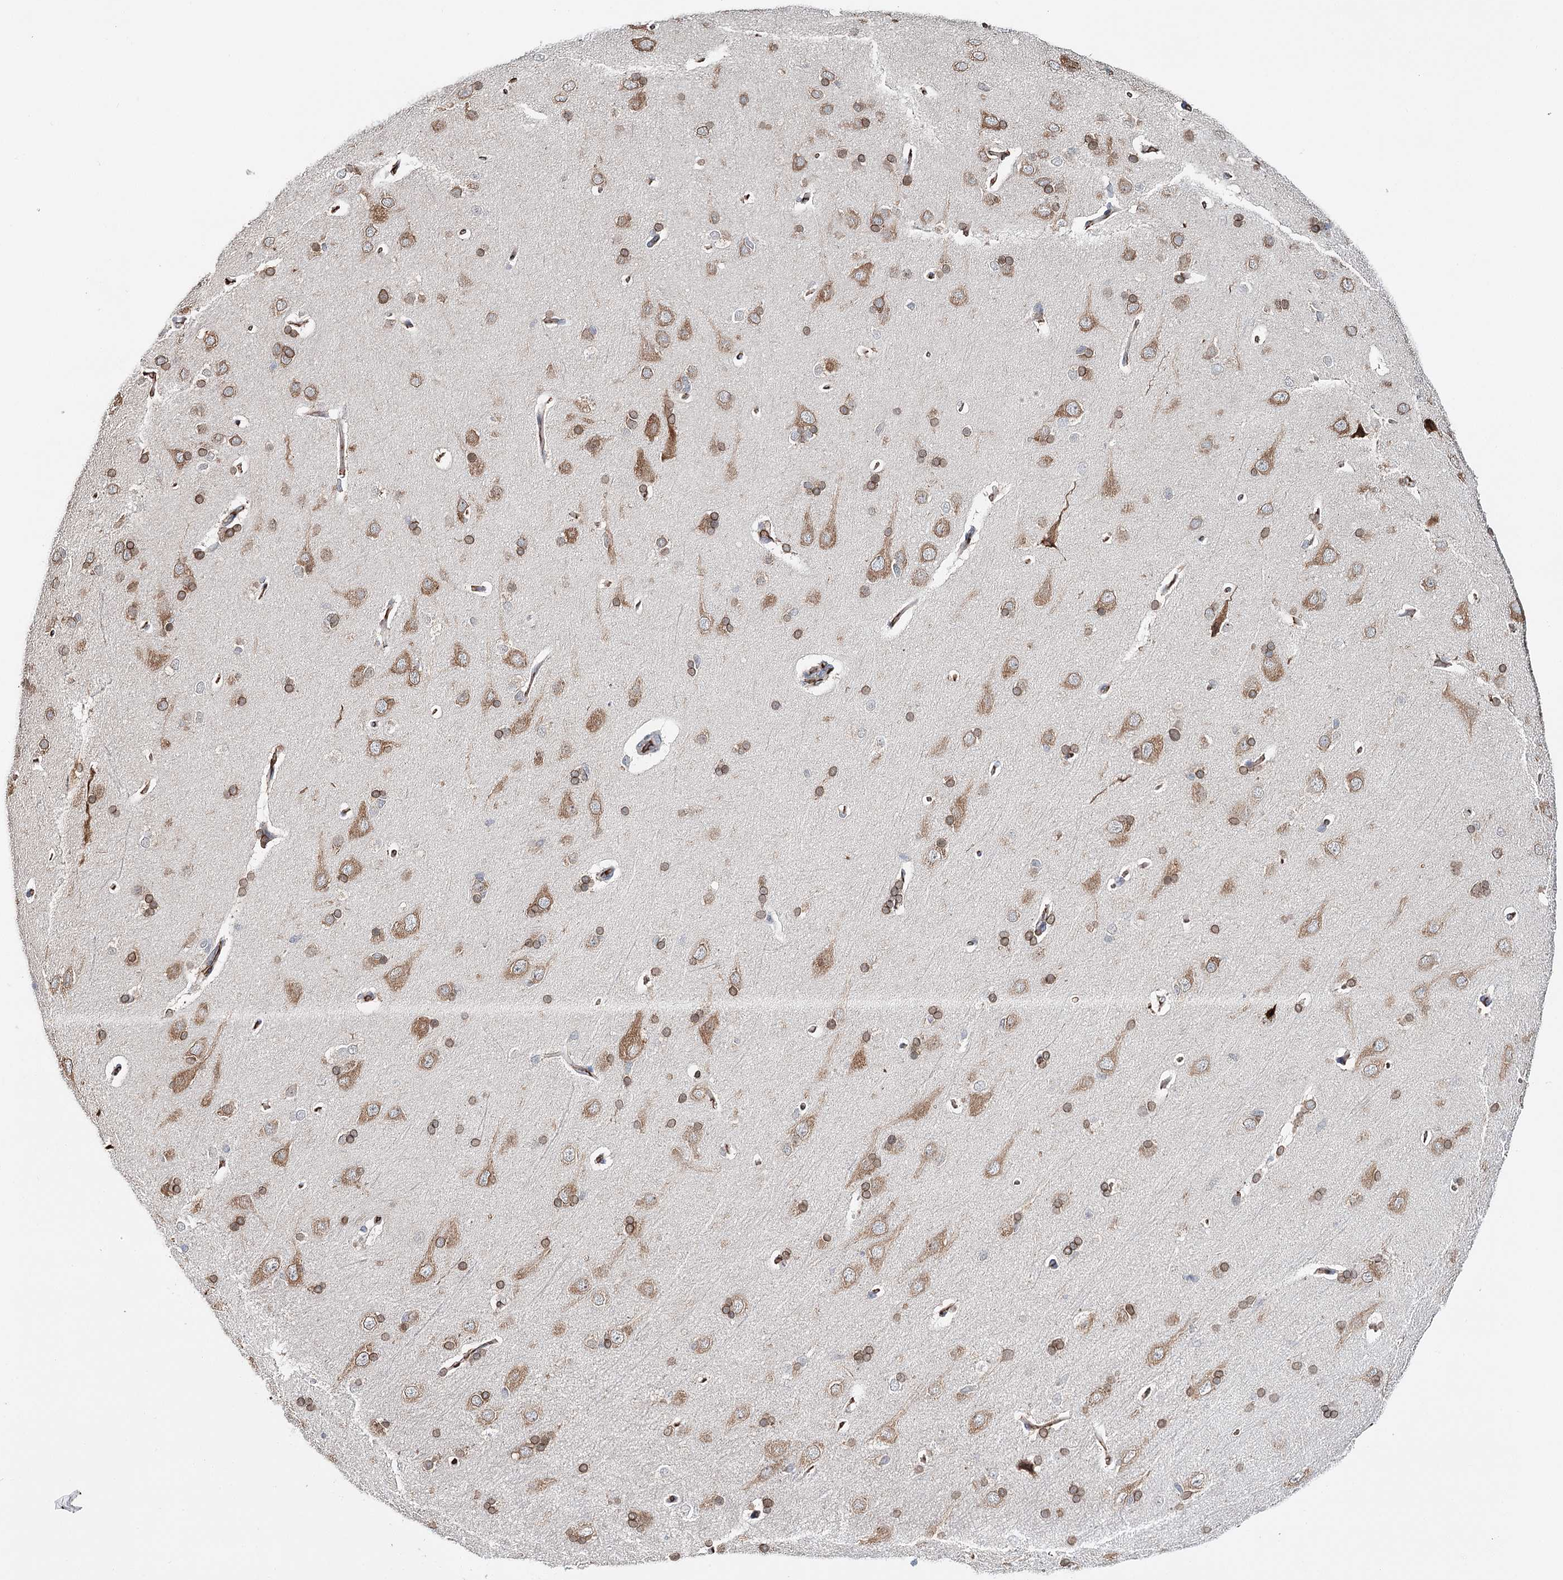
{"staining": {"intensity": "weak", "quantity": "25%-75%", "location": "cytoplasmic/membranous"}, "tissue": "cerebral cortex", "cell_type": "Endothelial cells", "image_type": "normal", "snomed": [{"axis": "morphology", "description": "Normal tissue, NOS"}, {"axis": "topography", "description": "Cerebral cortex"}], "caption": "A micrograph of cerebral cortex stained for a protein shows weak cytoplasmic/membranous brown staining in endothelial cells.", "gene": "SYVN1", "patient": {"sex": "male", "age": 62}}